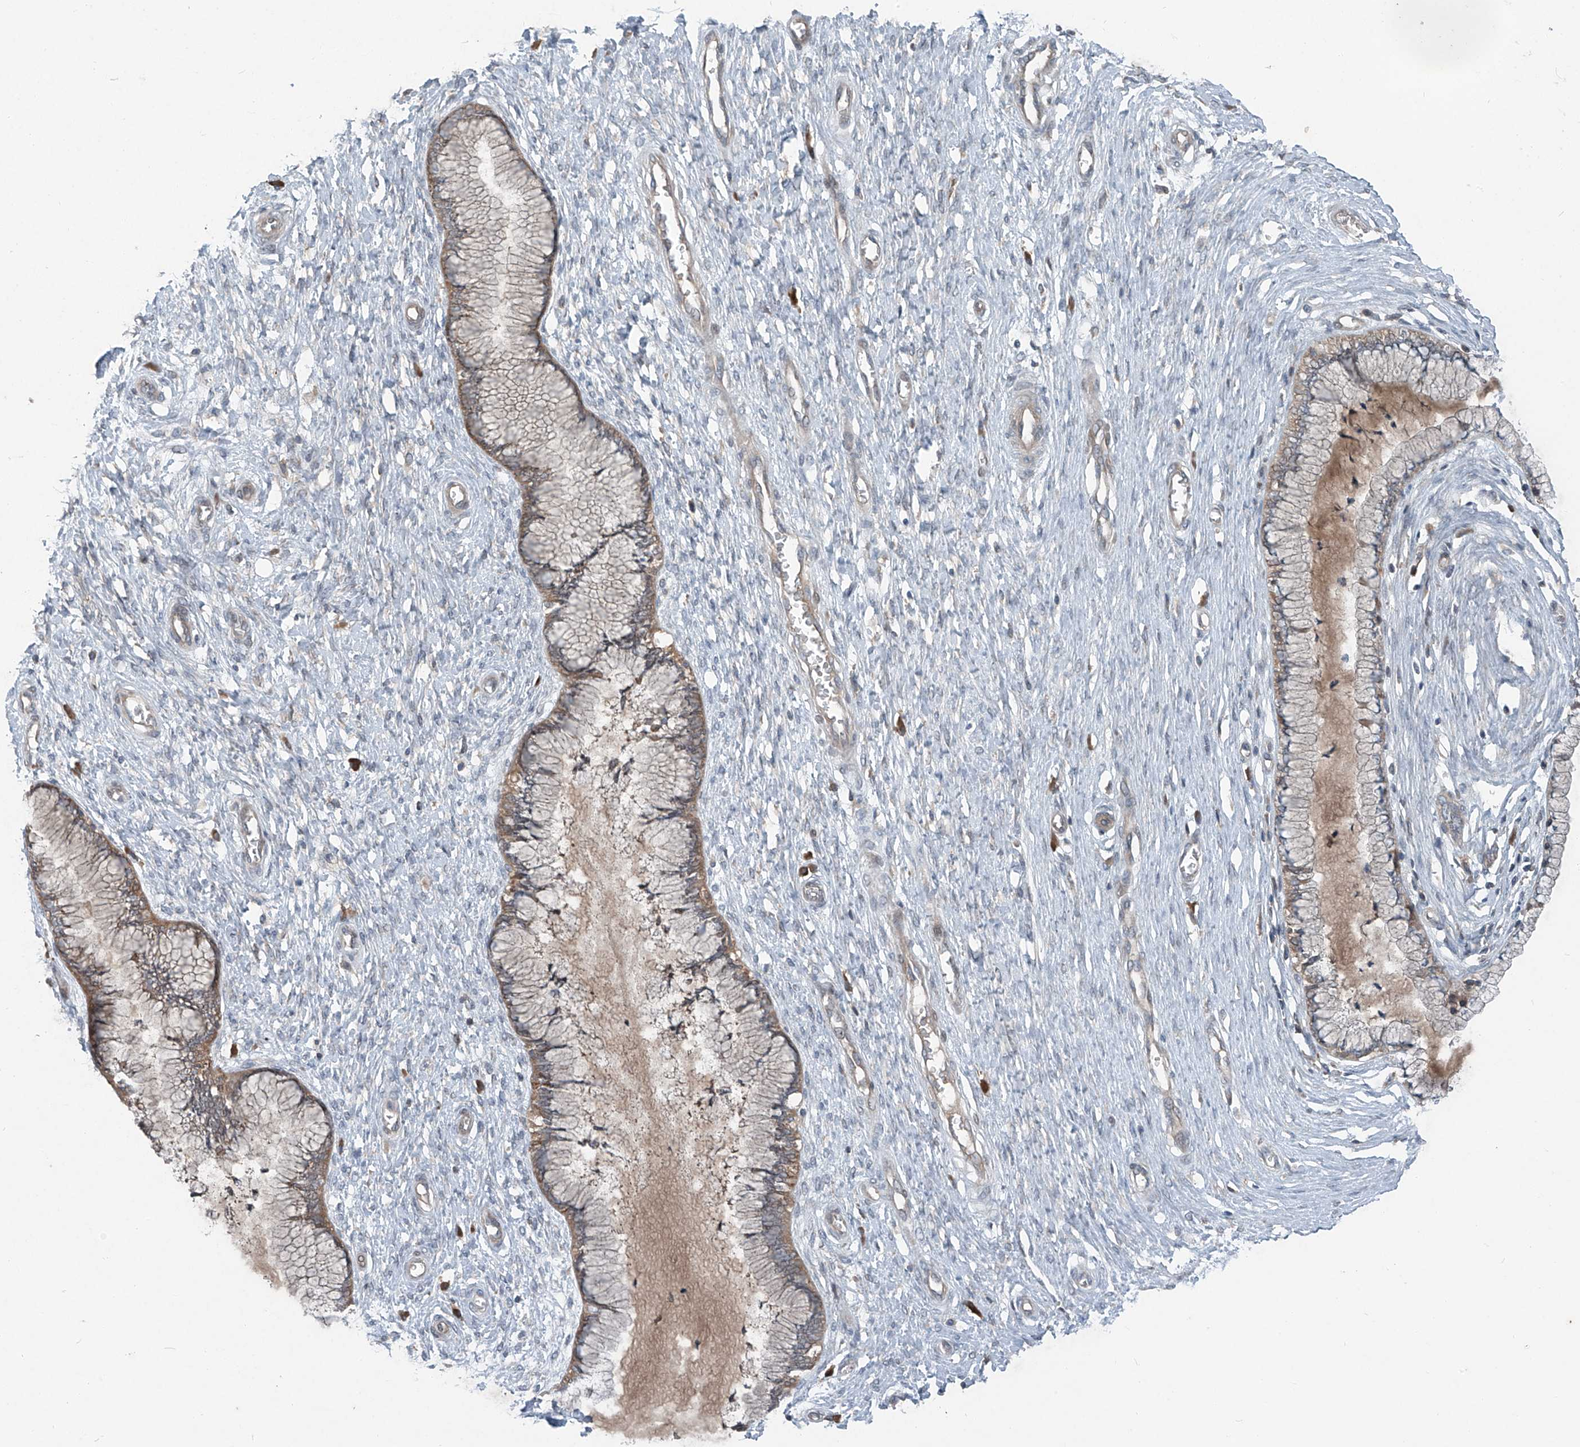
{"staining": {"intensity": "weak", "quantity": "25%-75%", "location": "cytoplasmic/membranous"}, "tissue": "cervix", "cell_type": "Glandular cells", "image_type": "normal", "snomed": [{"axis": "morphology", "description": "Normal tissue, NOS"}, {"axis": "topography", "description": "Cervix"}], "caption": "The immunohistochemical stain labels weak cytoplasmic/membranous expression in glandular cells of normal cervix.", "gene": "FOXRED2", "patient": {"sex": "female", "age": 55}}